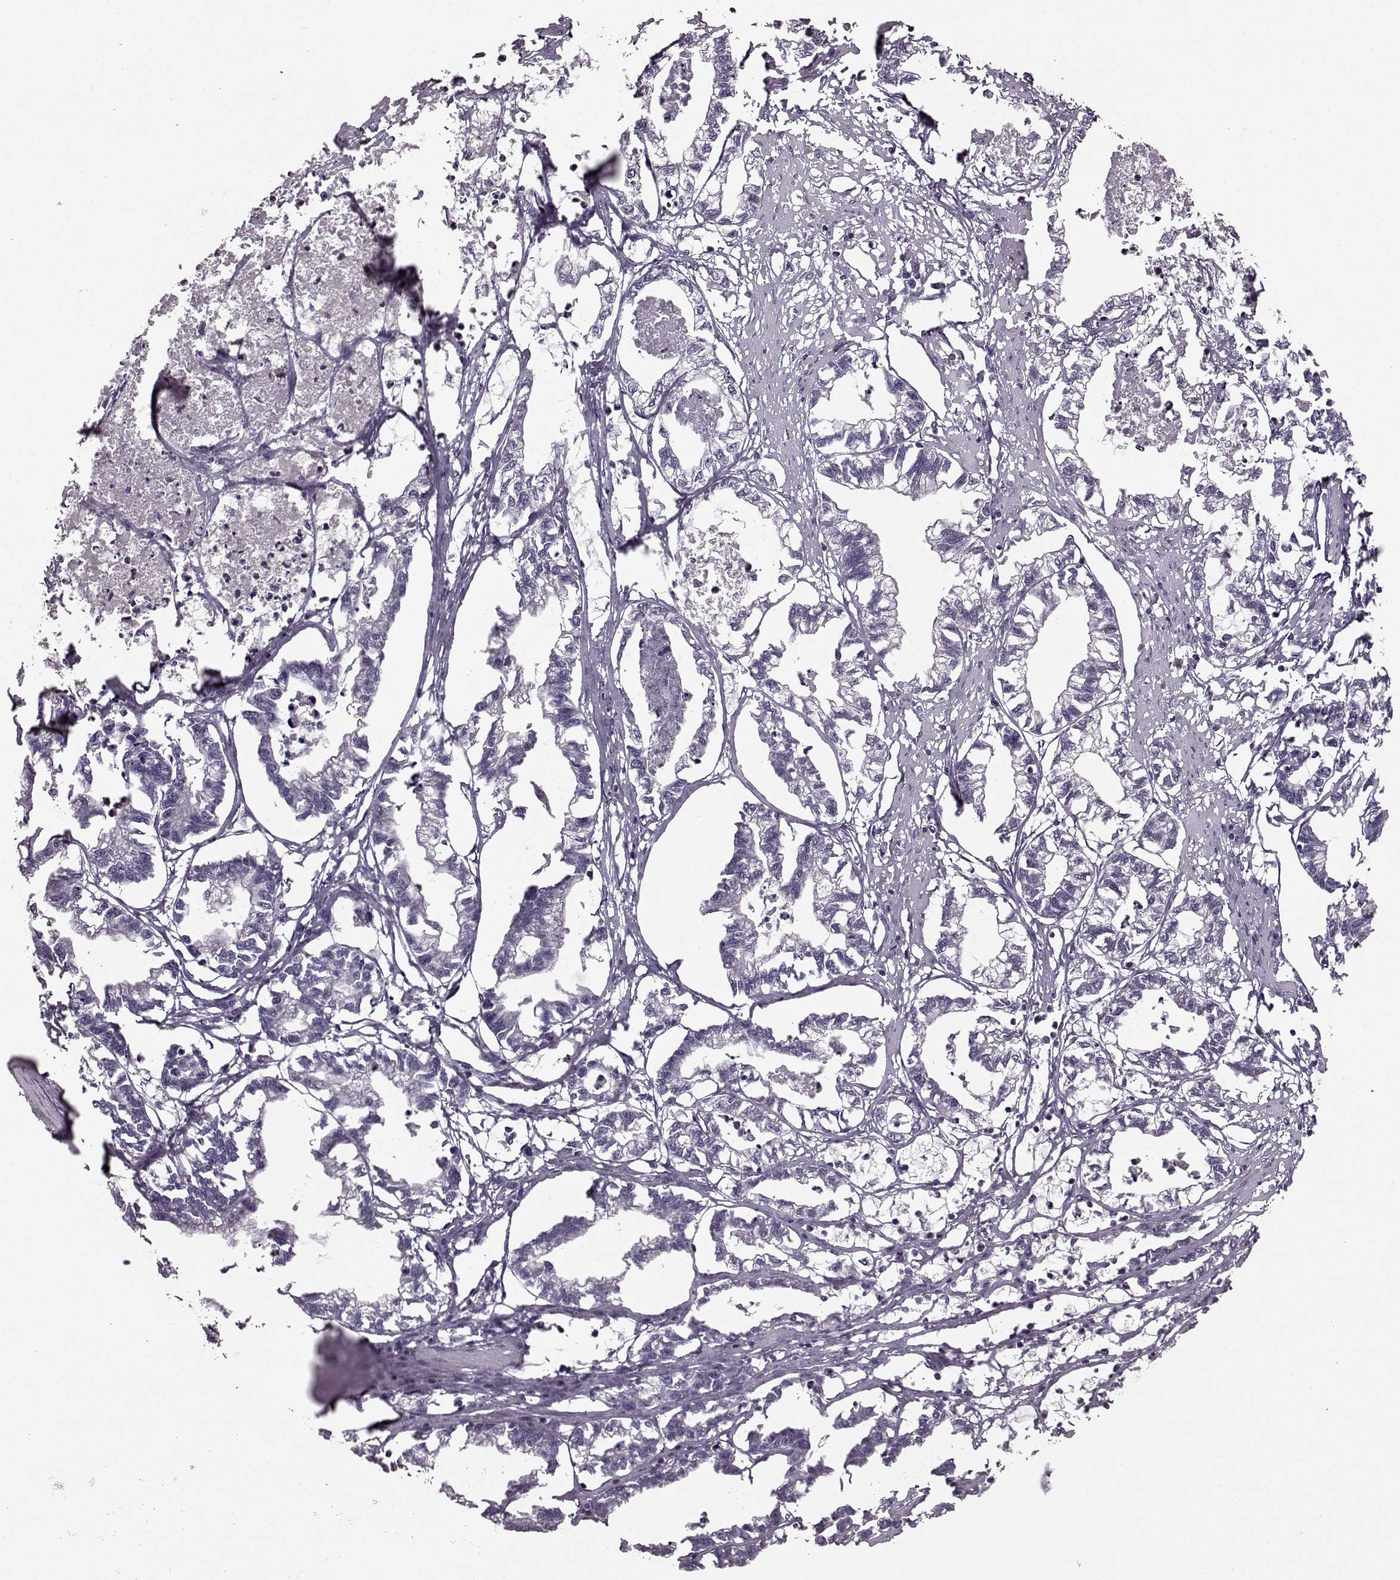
{"staining": {"intensity": "negative", "quantity": "none", "location": "none"}, "tissue": "stomach cancer", "cell_type": "Tumor cells", "image_type": "cancer", "snomed": [{"axis": "morphology", "description": "Adenocarcinoma, NOS"}, {"axis": "topography", "description": "Stomach"}], "caption": "High magnification brightfield microscopy of stomach cancer (adenocarcinoma) stained with DAB (3,3'-diaminobenzidine) (brown) and counterstained with hematoxylin (blue): tumor cells show no significant staining.", "gene": "CNGA3", "patient": {"sex": "male", "age": 83}}